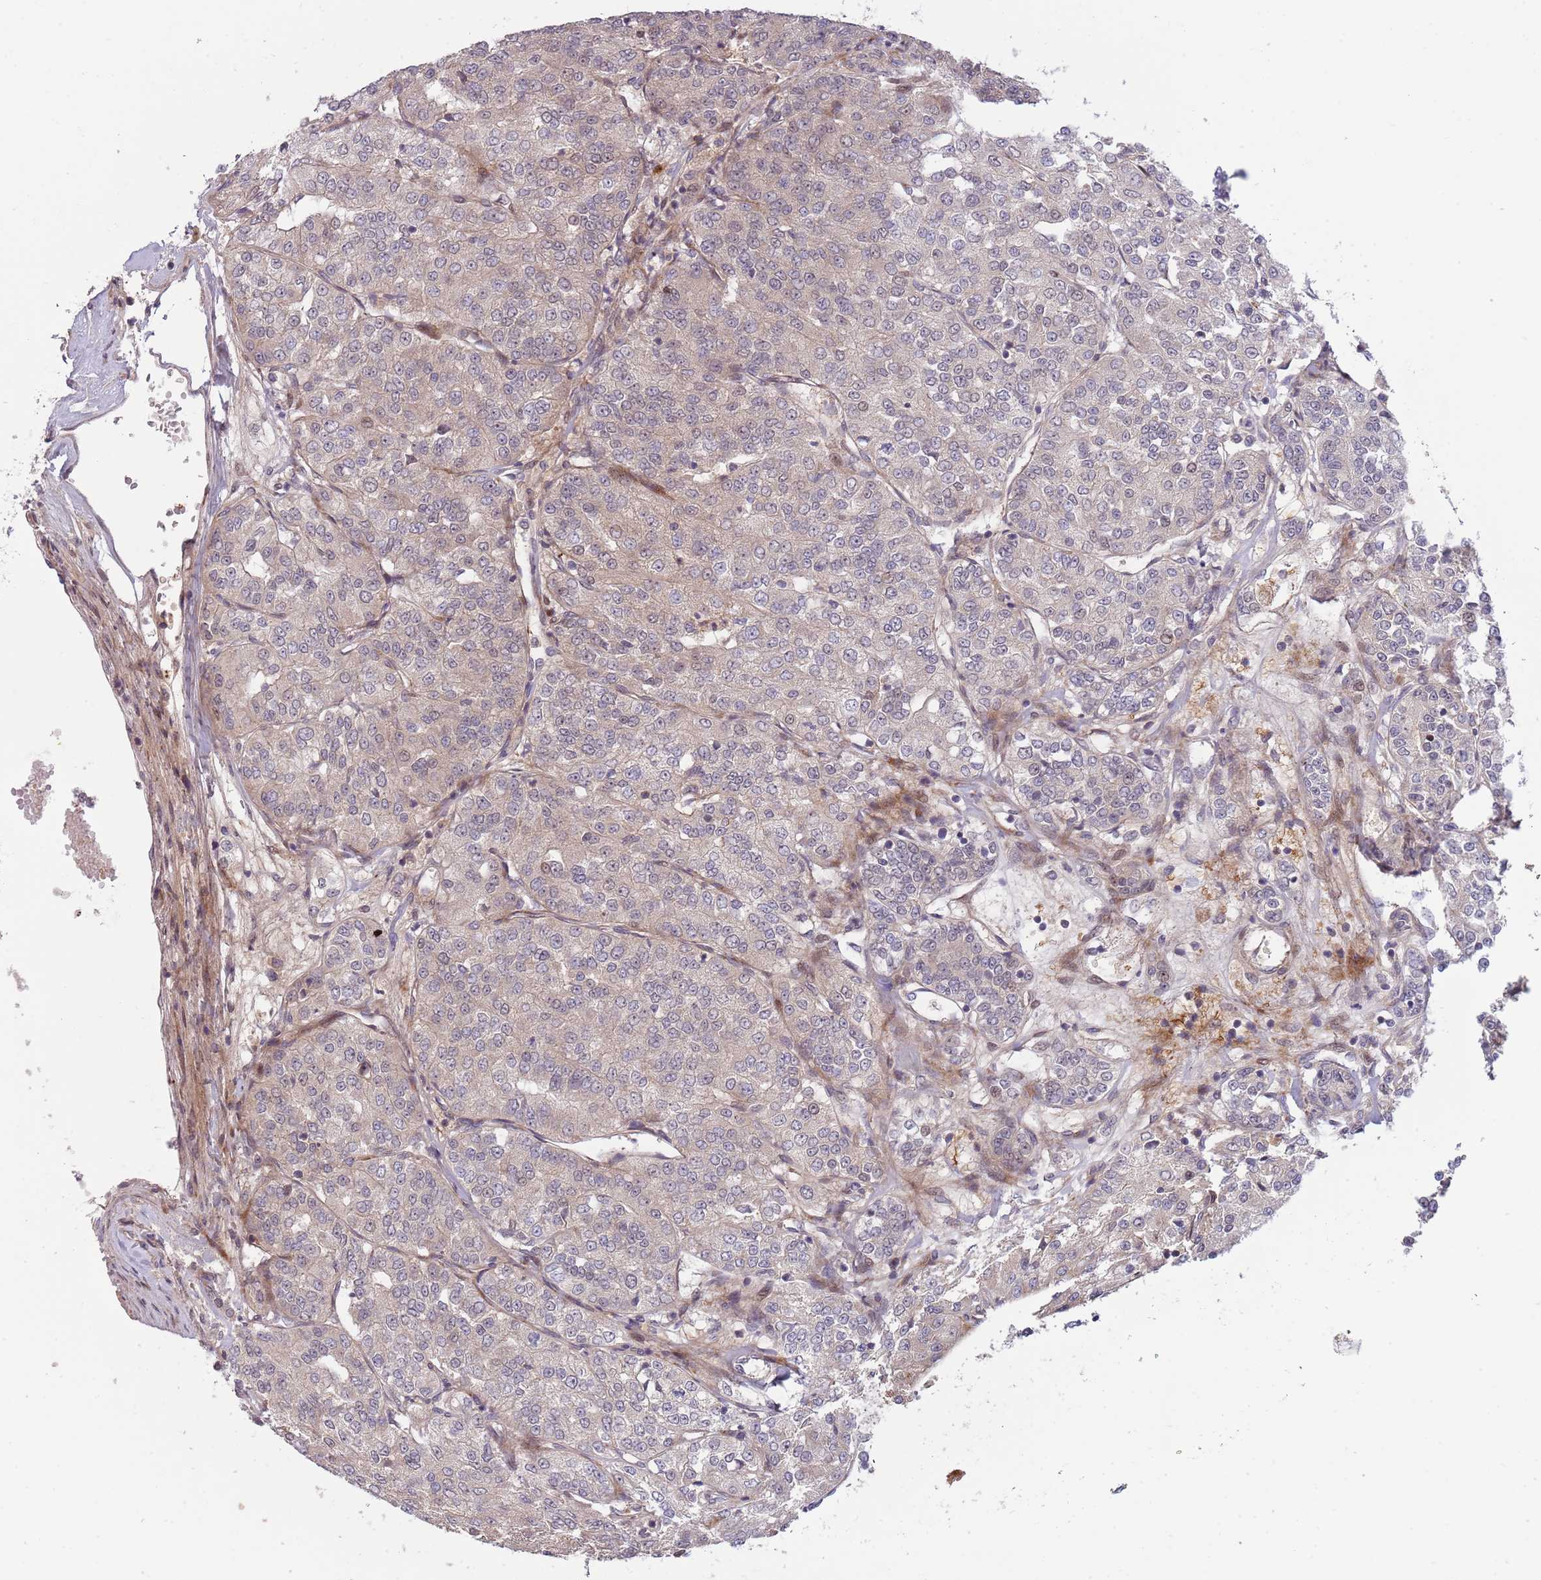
{"staining": {"intensity": "weak", "quantity": "25%-75%", "location": "cytoplasmic/membranous"}, "tissue": "renal cancer", "cell_type": "Tumor cells", "image_type": "cancer", "snomed": [{"axis": "morphology", "description": "Adenocarcinoma, NOS"}, {"axis": "topography", "description": "Kidney"}], "caption": "Renal adenocarcinoma stained for a protein displays weak cytoplasmic/membranous positivity in tumor cells.", "gene": "NT5DC4", "patient": {"sex": "female", "age": 63}}